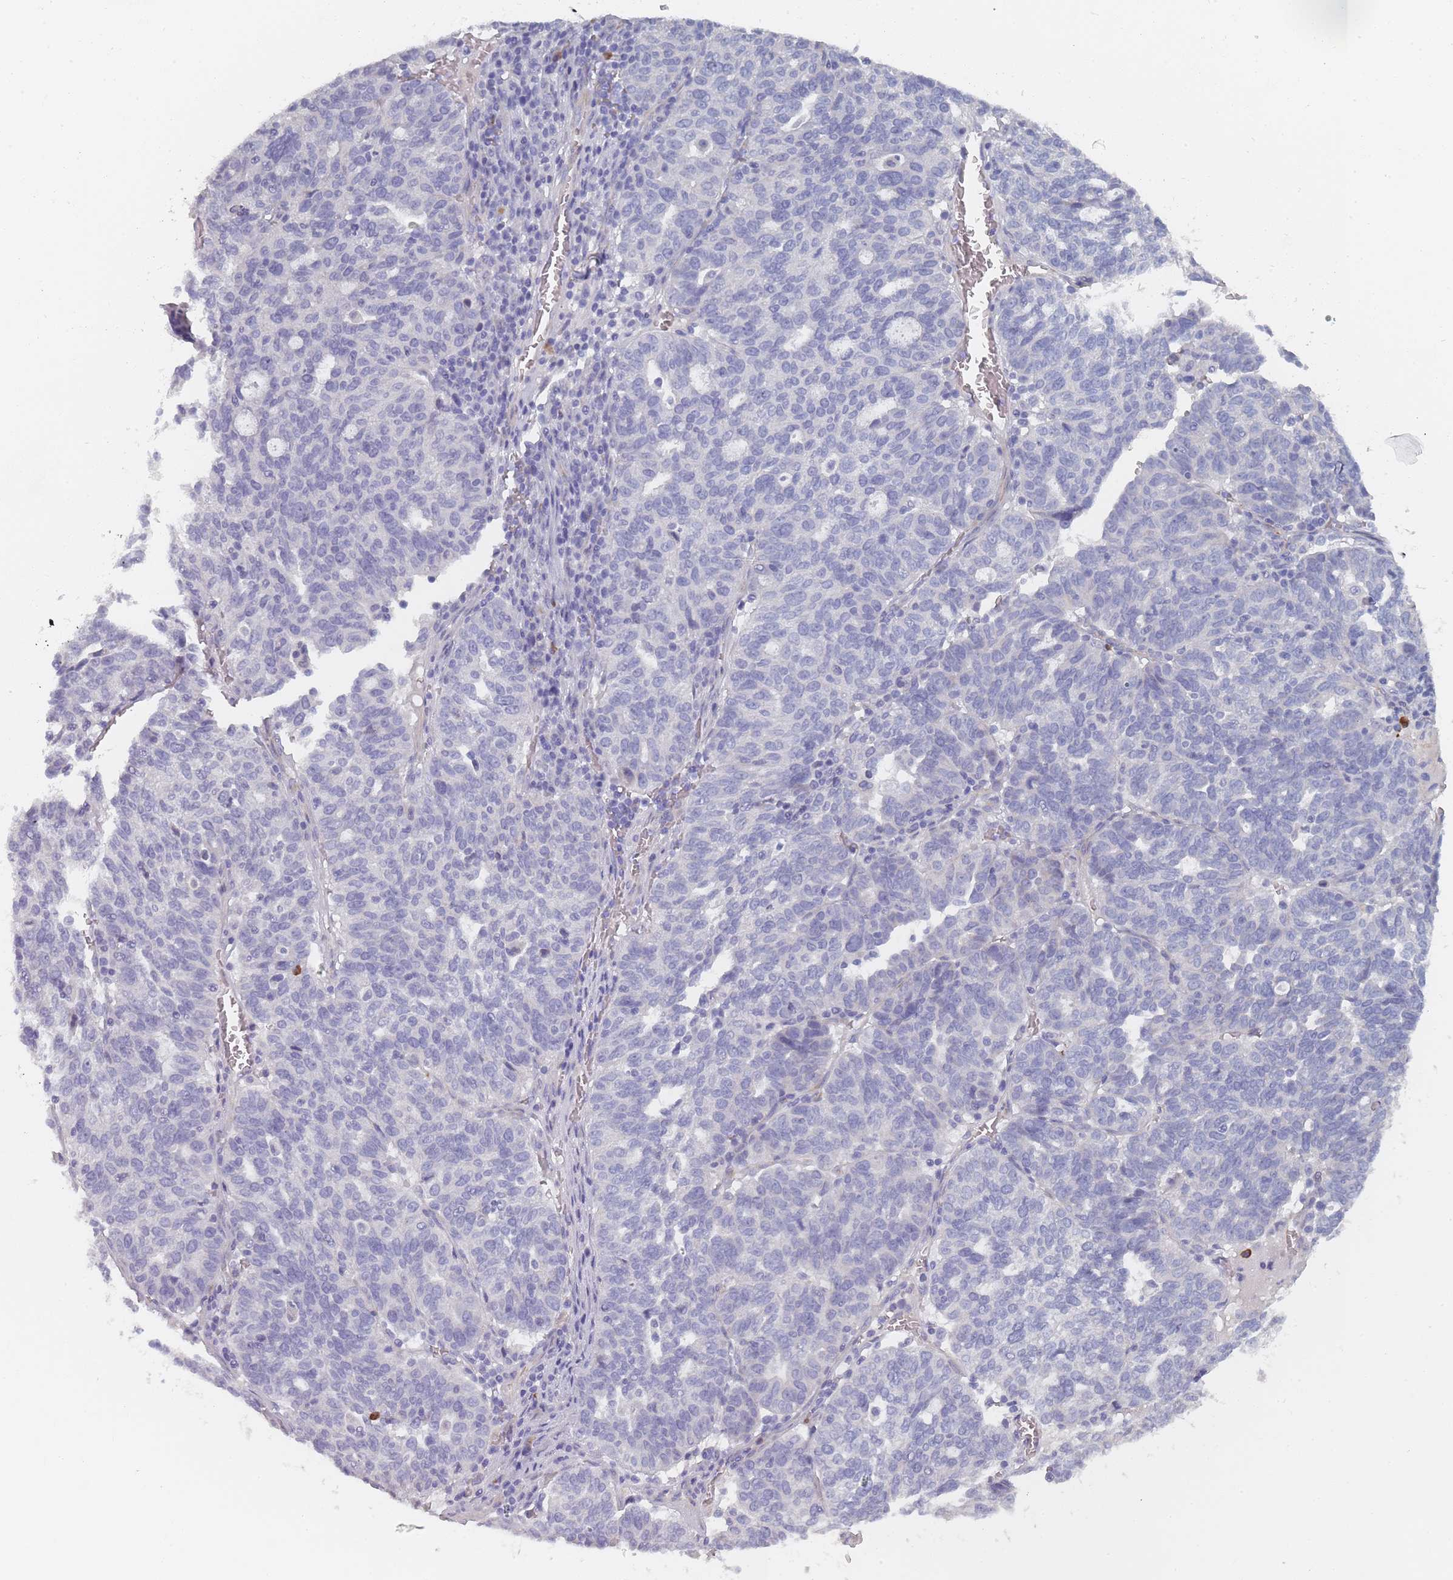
{"staining": {"intensity": "negative", "quantity": "none", "location": "none"}, "tissue": "ovarian cancer", "cell_type": "Tumor cells", "image_type": "cancer", "snomed": [{"axis": "morphology", "description": "Cystadenocarcinoma, serous, NOS"}, {"axis": "topography", "description": "Ovary"}], "caption": "A histopathology image of human ovarian cancer is negative for staining in tumor cells.", "gene": "SLC35E4", "patient": {"sex": "female", "age": 59}}